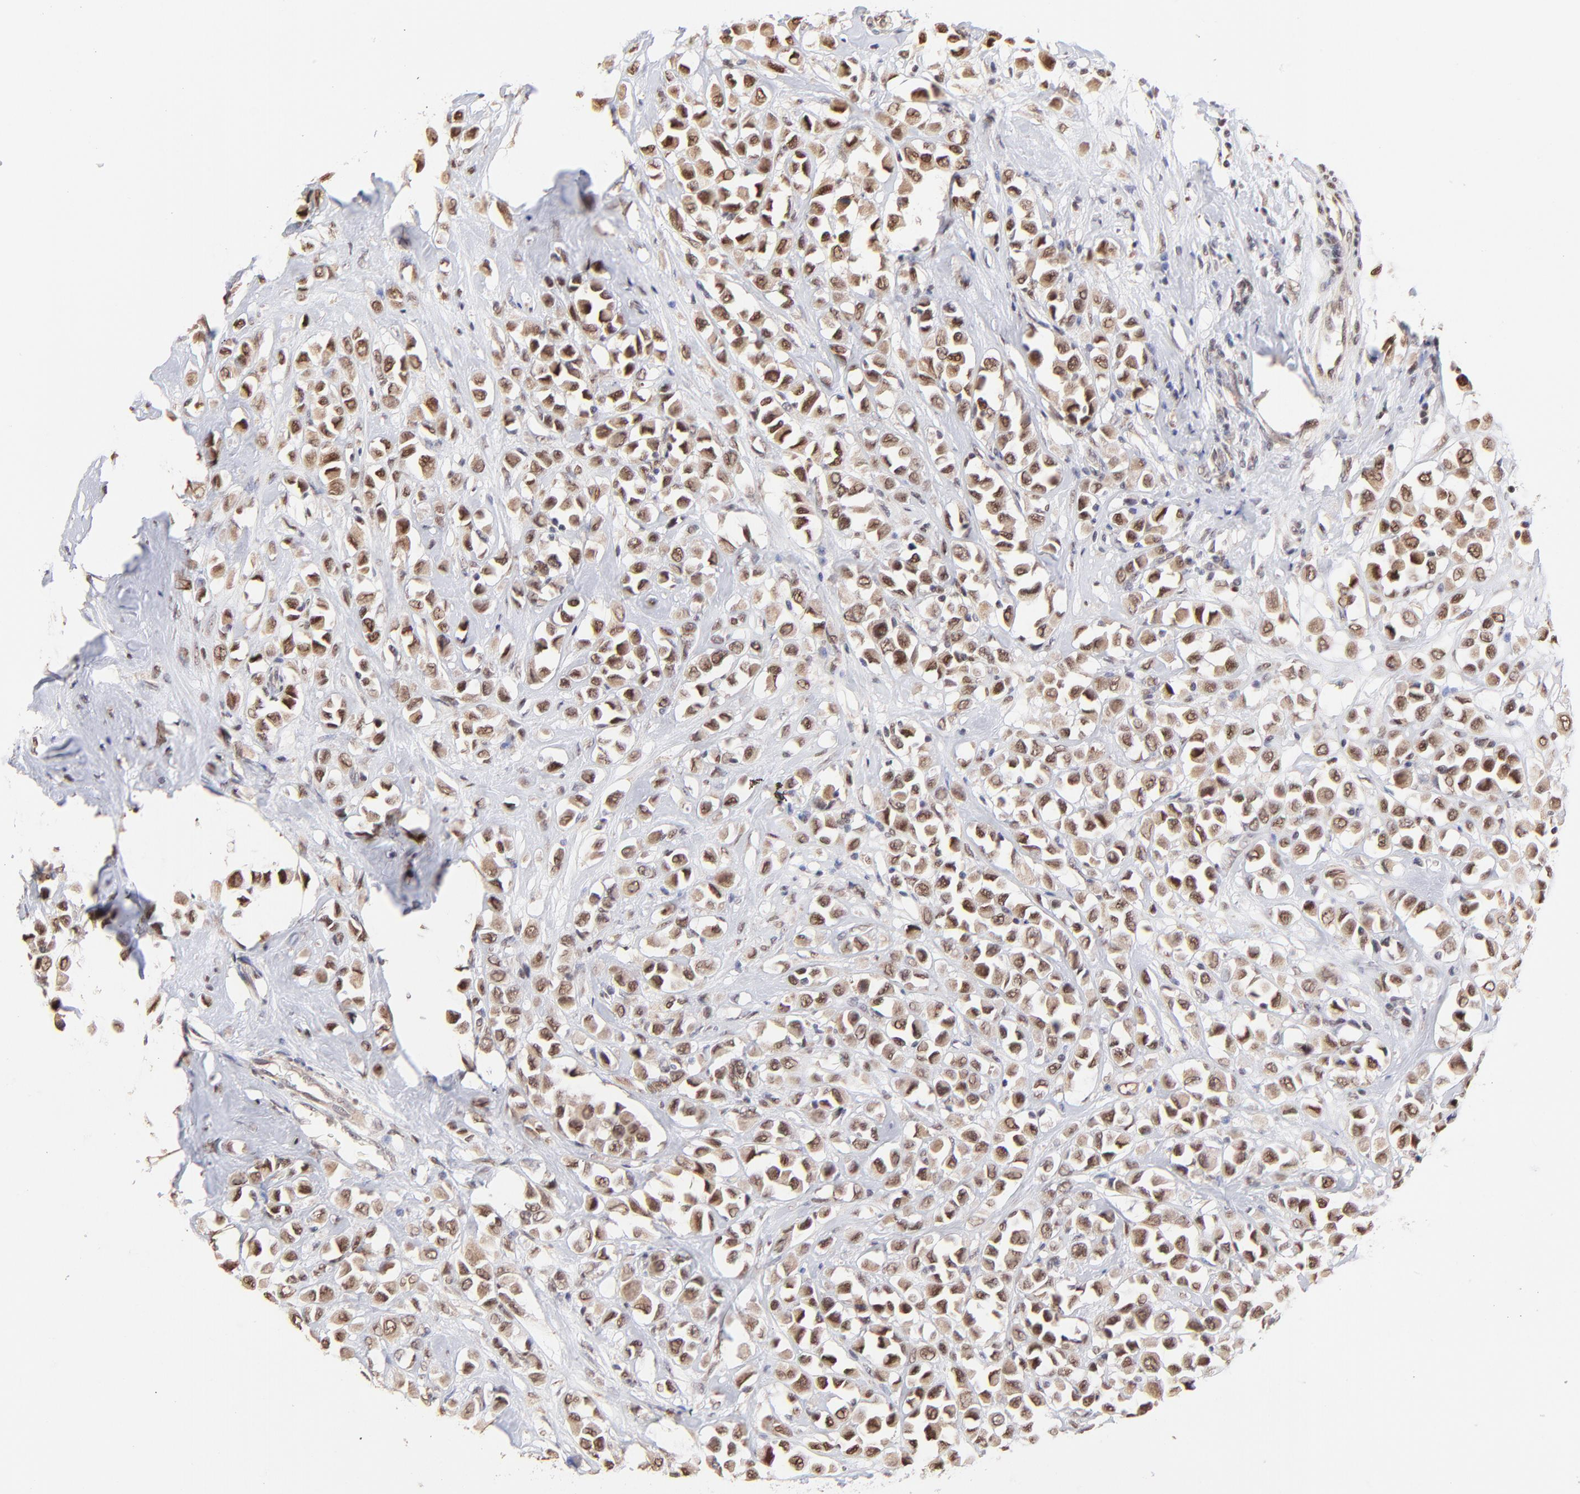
{"staining": {"intensity": "weak", "quantity": ">75%", "location": "cytoplasmic/membranous,nuclear"}, "tissue": "breast cancer", "cell_type": "Tumor cells", "image_type": "cancer", "snomed": [{"axis": "morphology", "description": "Duct carcinoma"}, {"axis": "topography", "description": "Breast"}], "caption": "Protein staining of breast cancer (invasive ductal carcinoma) tissue displays weak cytoplasmic/membranous and nuclear positivity in about >75% of tumor cells. Using DAB (brown) and hematoxylin (blue) stains, captured at high magnification using brightfield microscopy.", "gene": "ZNF670", "patient": {"sex": "female", "age": 61}}